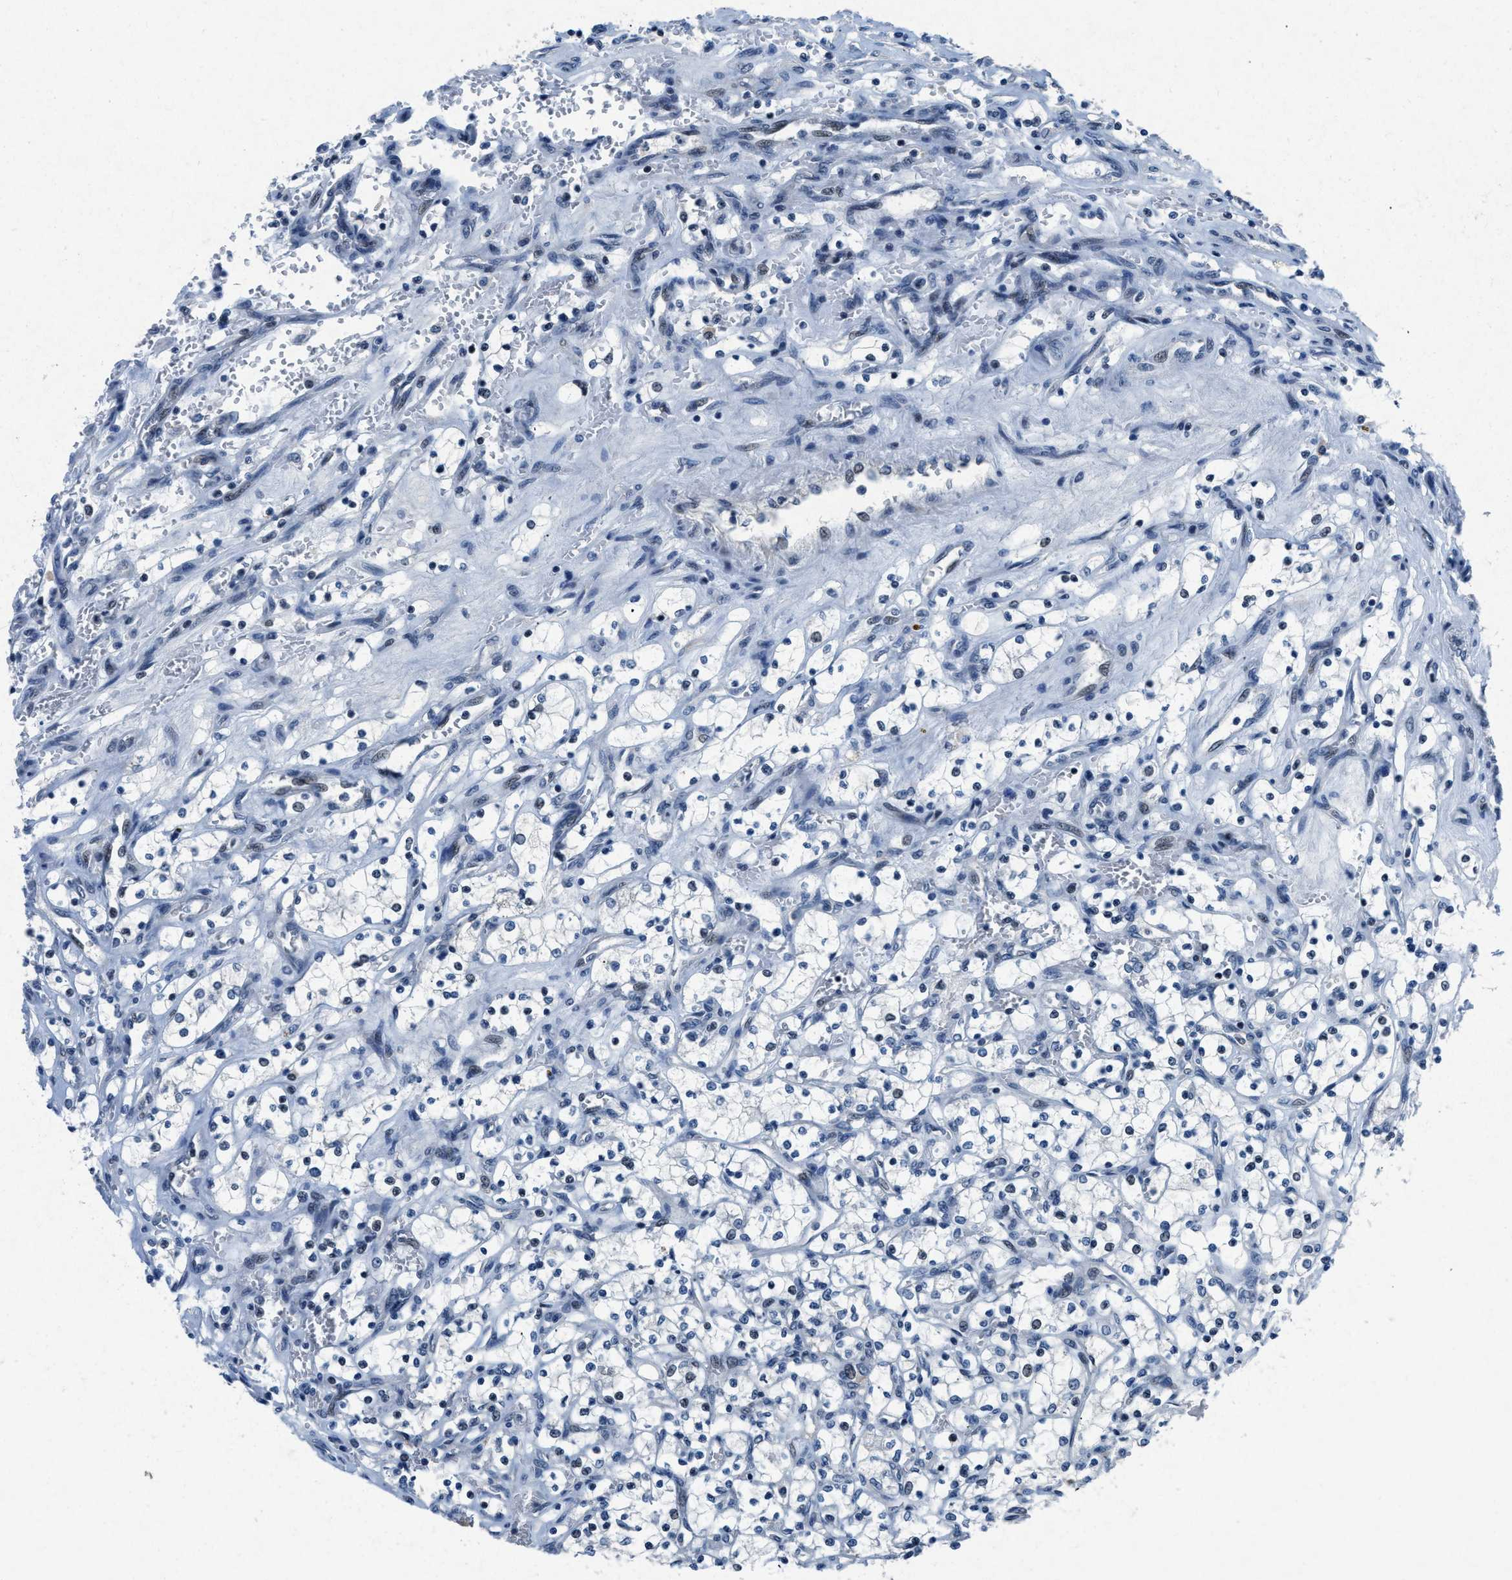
{"staining": {"intensity": "negative", "quantity": "none", "location": "none"}, "tissue": "renal cancer", "cell_type": "Tumor cells", "image_type": "cancer", "snomed": [{"axis": "morphology", "description": "Adenocarcinoma, NOS"}, {"axis": "topography", "description": "Kidney"}], "caption": "A photomicrograph of human renal cancer is negative for staining in tumor cells. (Immunohistochemistry (ihc), brightfield microscopy, high magnification).", "gene": "PHLDA1", "patient": {"sex": "female", "age": 69}}